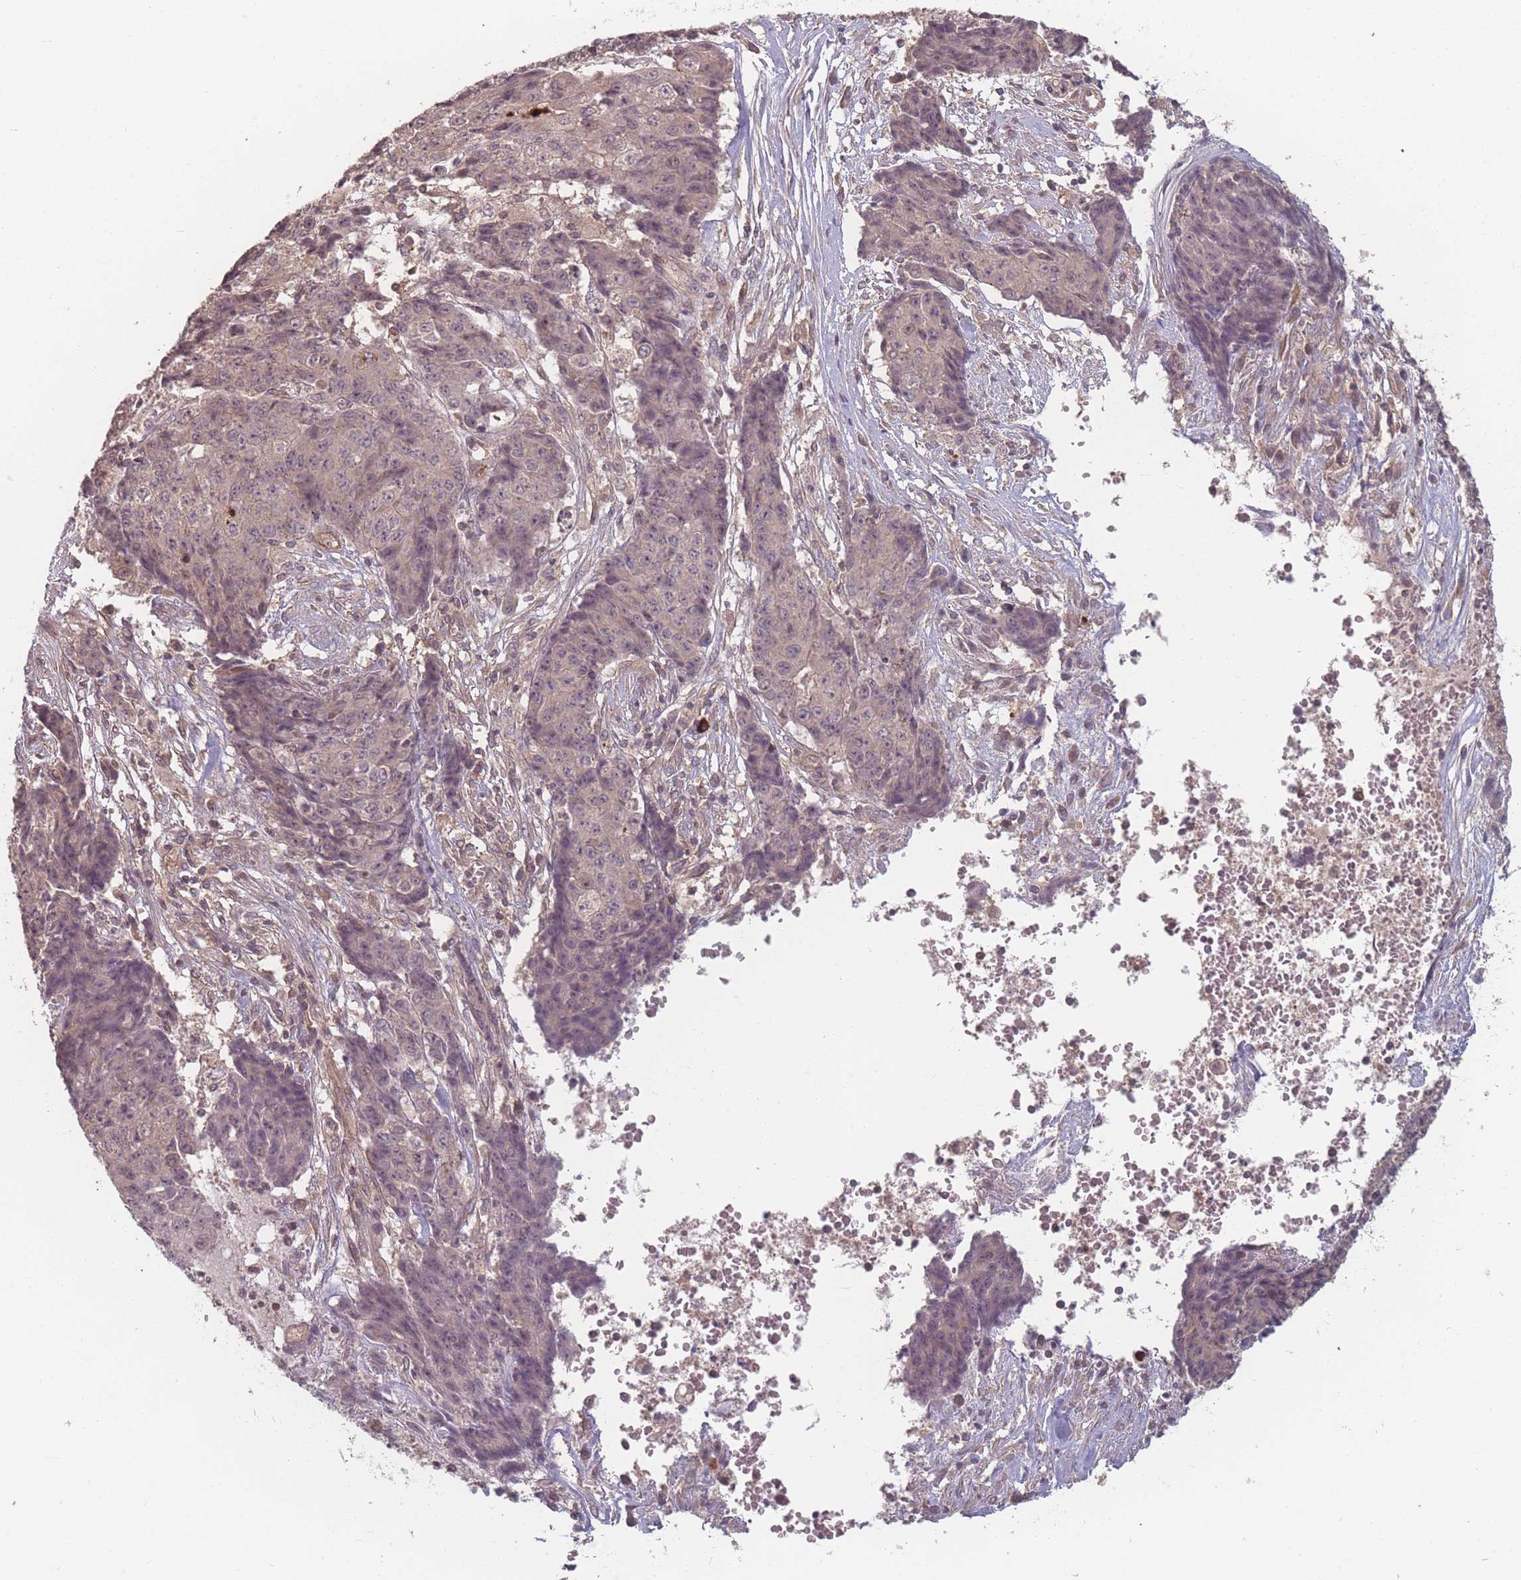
{"staining": {"intensity": "weak", "quantity": "<25%", "location": "cytoplasmic/membranous"}, "tissue": "ovarian cancer", "cell_type": "Tumor cells", "image_type": "cancer", "snomed": [{"axis": "morphology", "description": "Carcinoma, endometroid"}, {"axis": "topography", "description": "Ovary"}], "caption": "There is no significant staining in tumor cells of endometroid carcinoma (ovarian).", "gene": "HAGH", "patient": {"sex": "female", "age": 42}}